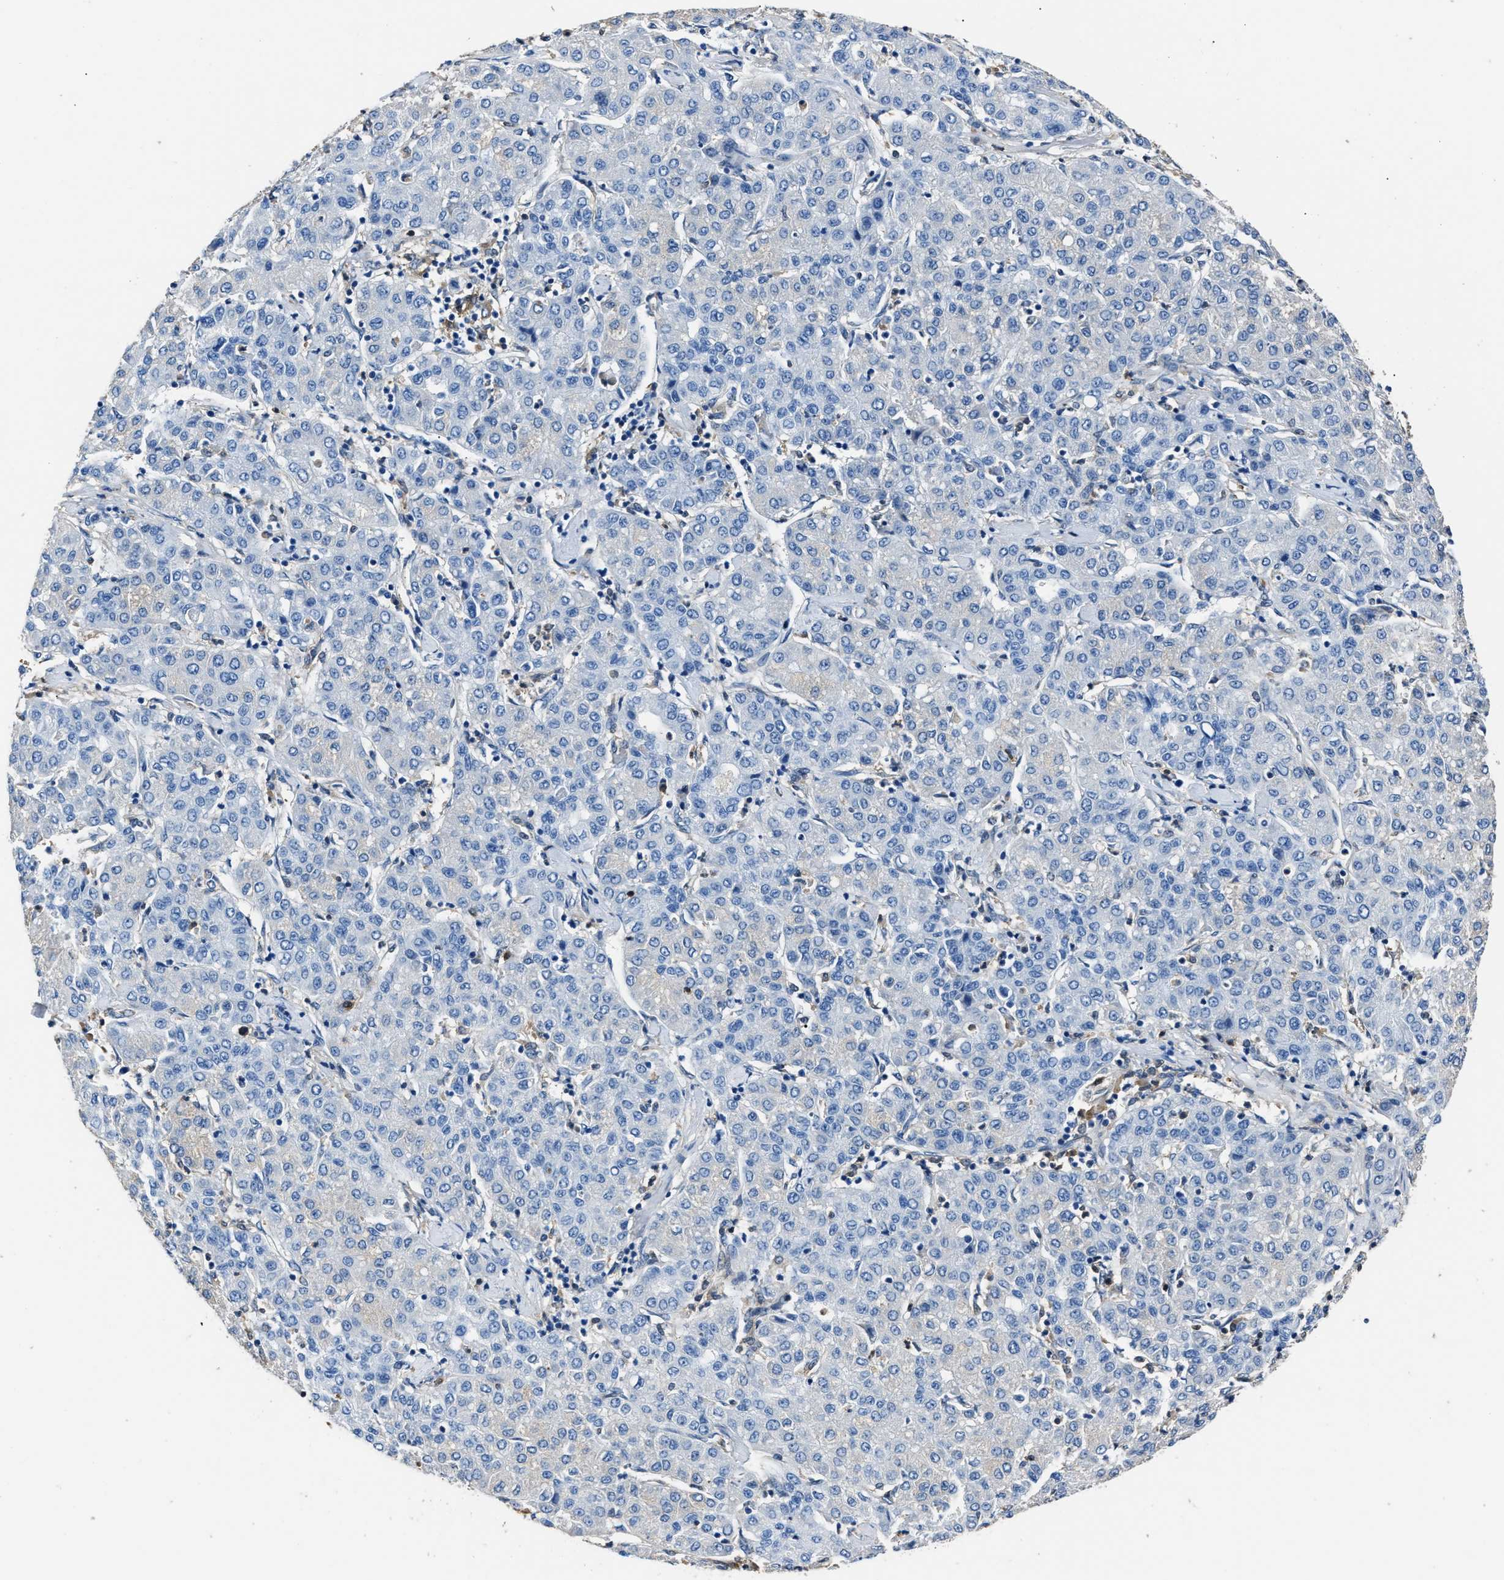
{"staining": {"intensity": "negative", "quantity": "none", "location": "none"}, "tissue": "liver cancer", "cell_type": "Tumor cells", "image_type": "cancer", "snomed": [{"axis": "morphology", "description": "Carcinoma, Hepatocellular, NOS"}, {"axis": "topography", "description": "Liver"}], "caption": "IHC histopathology image of neoplastic tissue: liver hepatocellular carcinoma stained with DAB demonstrates no significant protein staining in tumor cells. (DAB IHC, high magnification).", "gene": "GSTP1", "patient": {"sex": "male", "age": 65}}